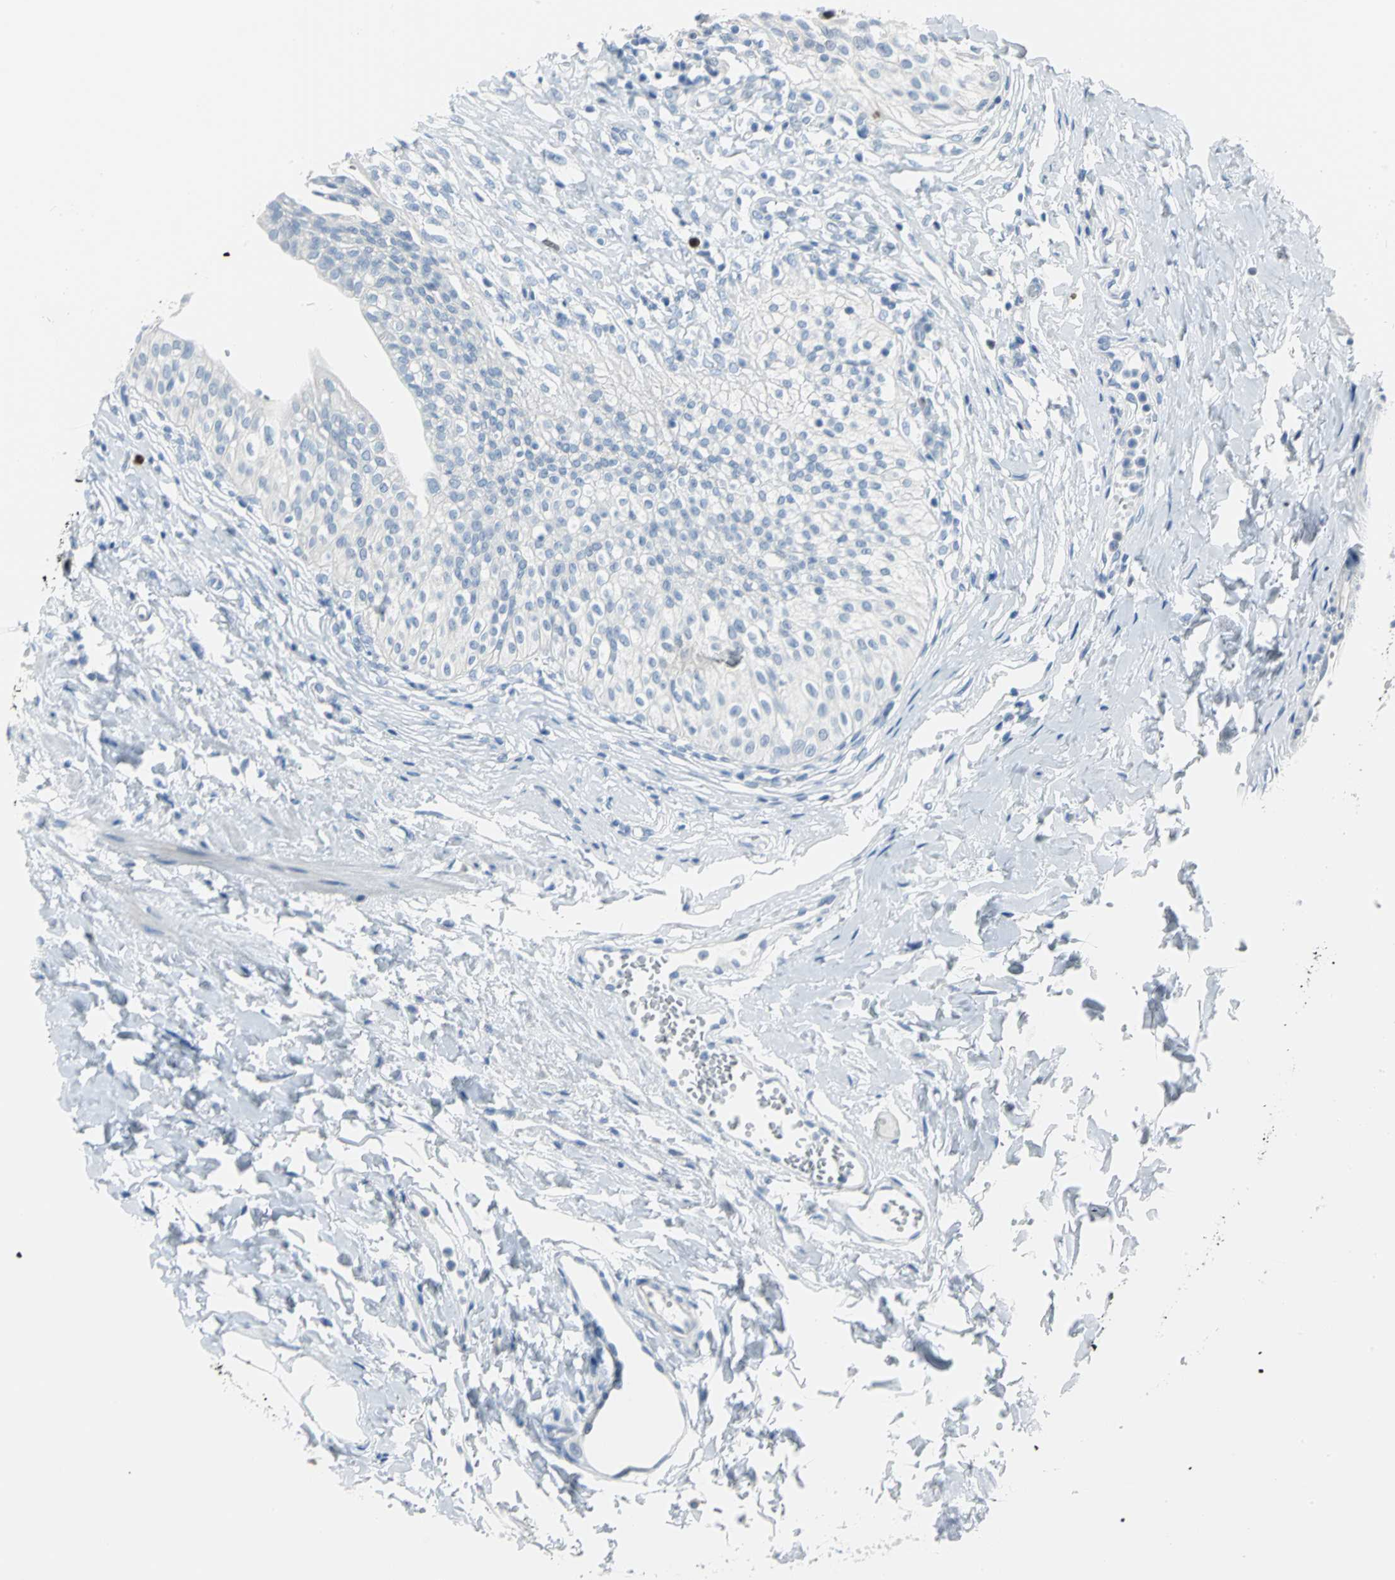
{"staining": {"intensity": "moderate", "quantity": "<25%", "location": "nuclear"}, "tissue": "urinary bladder", "cell_type": "Urothelial cells", "image_type": "normal", "snomed": [{"axis": "morphology", "description": "Normal tissue, NOS"}, {"axis": "topography", "description": "Urinary bladder"}], "caption": "Urinary bladder stained with DAB (3,3'-diaminobenzidine) immunohistochemistry demonstrates low levels of moderate nuclear staining in about <25% of urothelial cells.", "gene": "MCM3", "patient": {"sex": "female", "age": 80}}